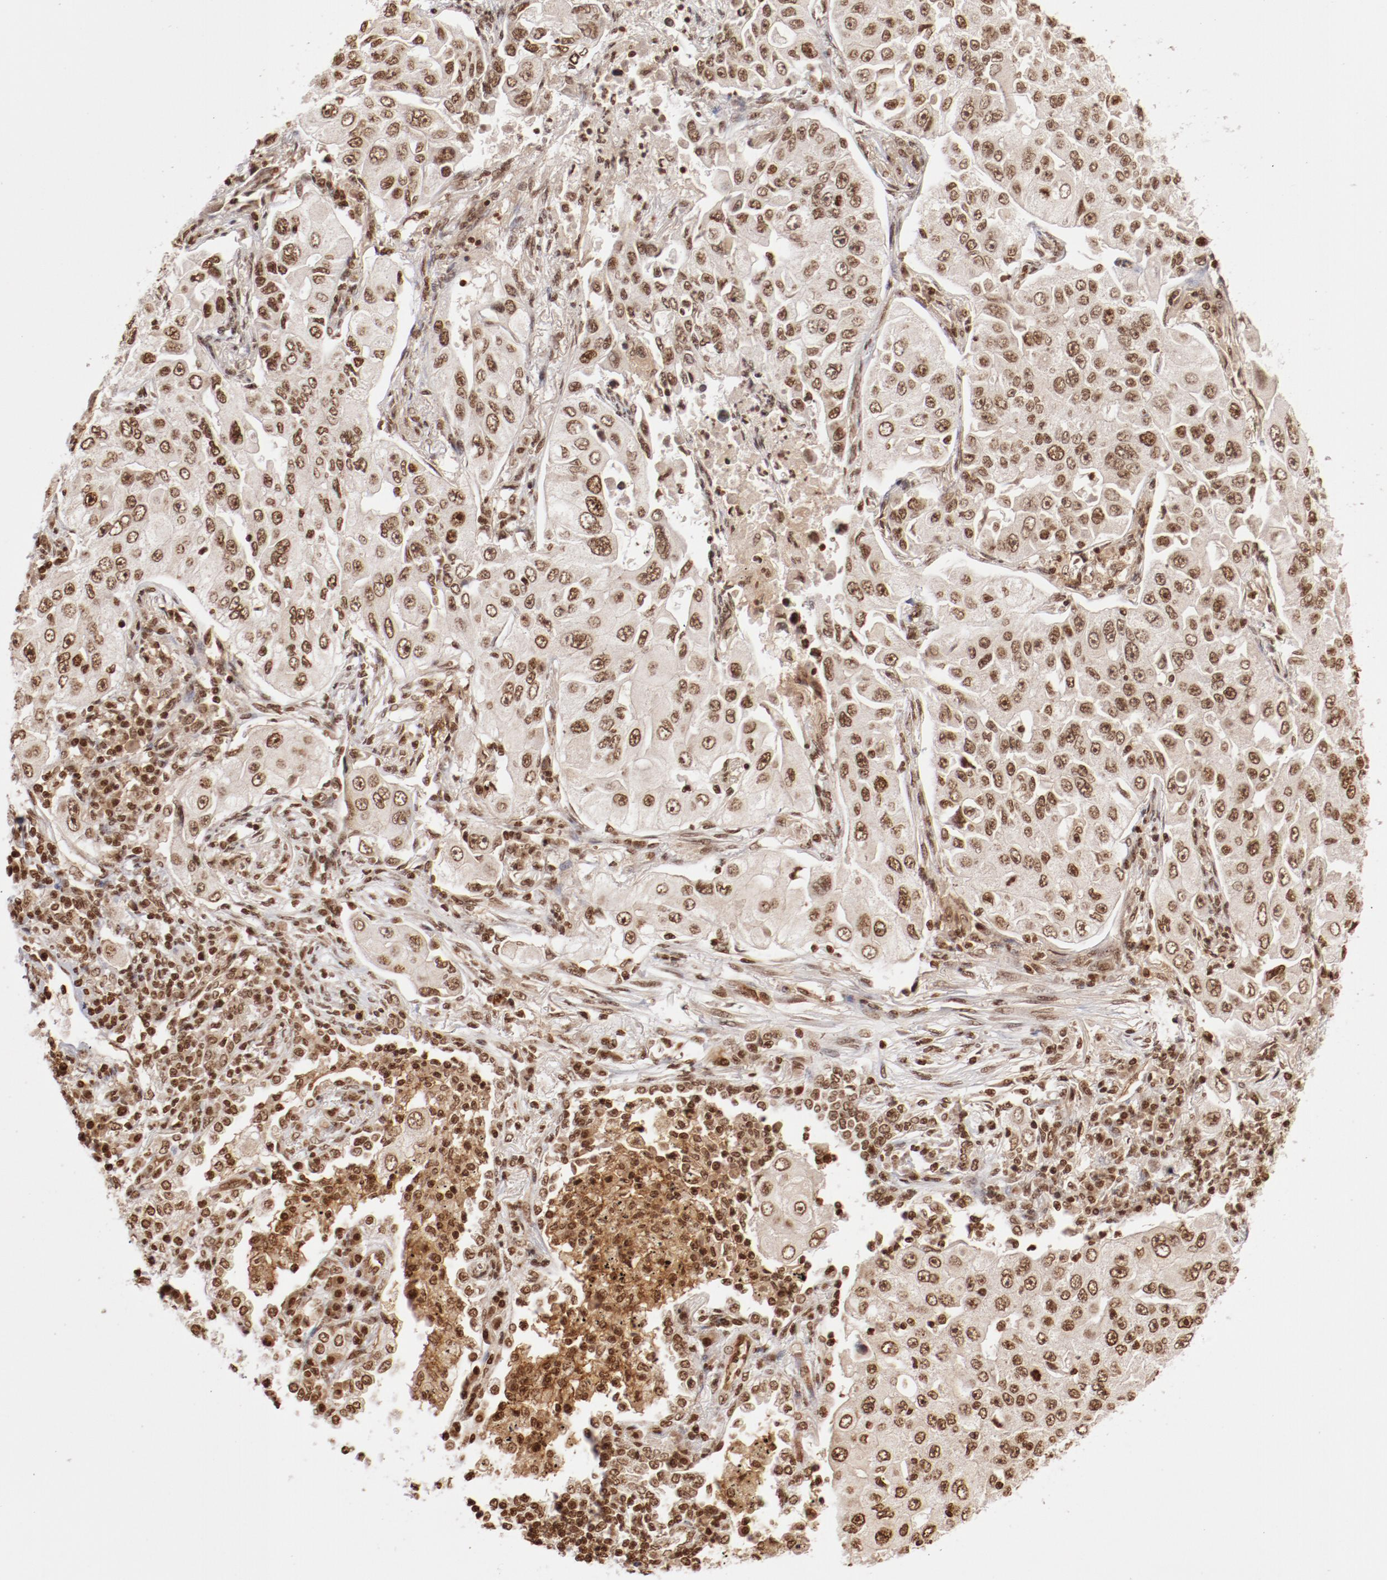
{"staining": {"intensity": "moderate", "quantity": ">75%", "location": "nuclear"}, "tissue": "lung cancer", "cell_type": "Tumor cells", "image_type": "cancer", "snomed": [{"axis": "morphology", "description": "Adenocarcinoma, NOS"}, {"axis": "topography", "description": "Lung"}], "caption": "Protein staining of lung cancer (adenocarcinoma) tissue shows moderate nuclear expression in approximately >75% of tumor cells.", "gene": "ABL2", "patient": {"sex": "male", "age": 84}}